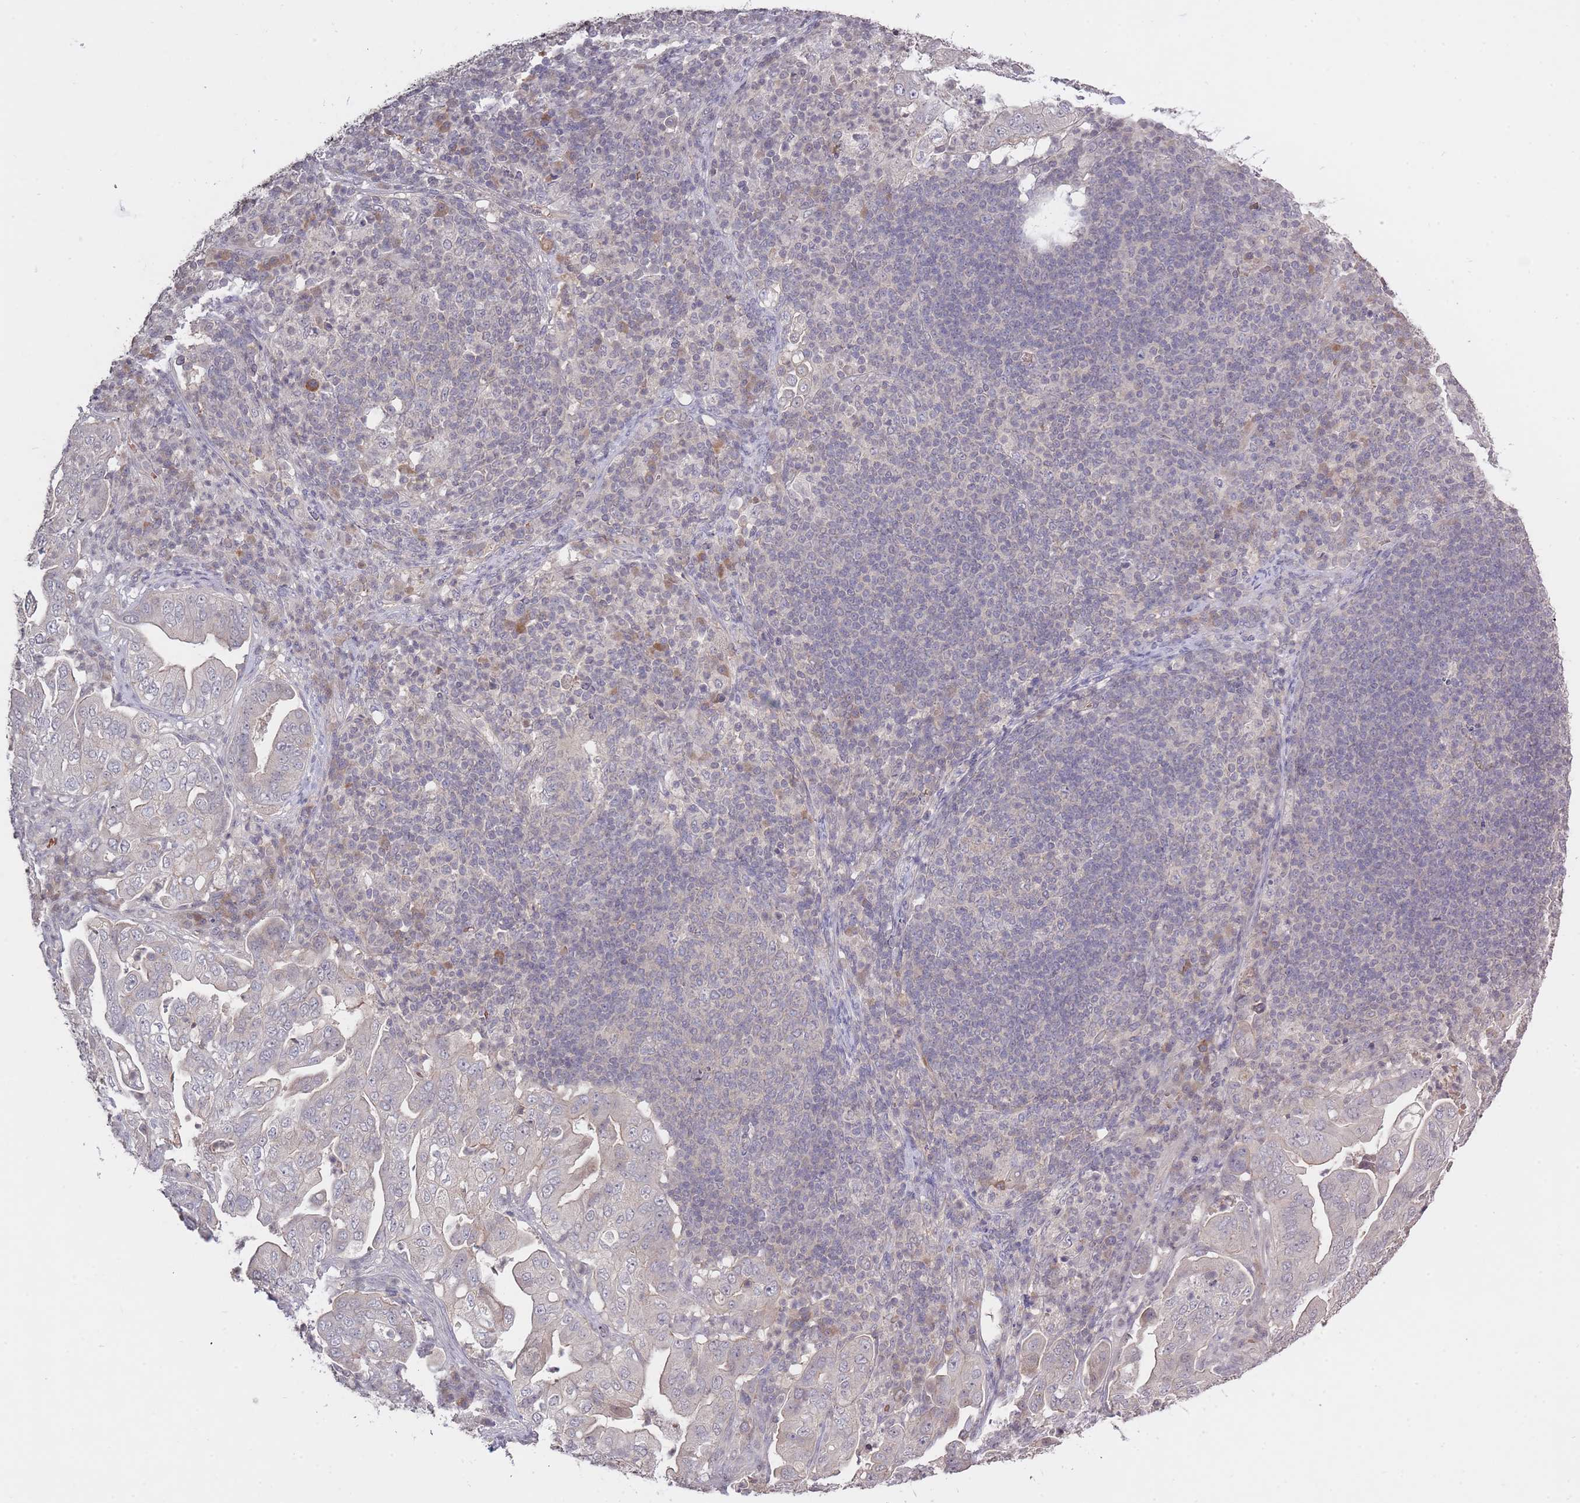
{"staining": {"intensity": "negative", "quantity": "none", "location": "none"}, "tissue": "pancreatic cancer", "cell_type": "Tumor cells", "image_type": "cancer", "snomed": [{"axis": "morphology", "description": "Normal tissue, NOS"}, {"axis": "morphology", "description": "Adenocarcinoma, NOS"}, {"axis": "topography", "description": "Lymph node"}, {"axis": "topography", "description": "Pancreas"}], "caption": "A micrograph of human pancreatic cancer is negative for staining in tumor cells. Brightfield microscopy of IHC stained with DAB (3,3'-diaminobenzidine) (brown) and hematoxylin (blue), captured at high magnification.", "gene": "ADCYAP1R1", "patient": {"sex": "female", "age": 67}}